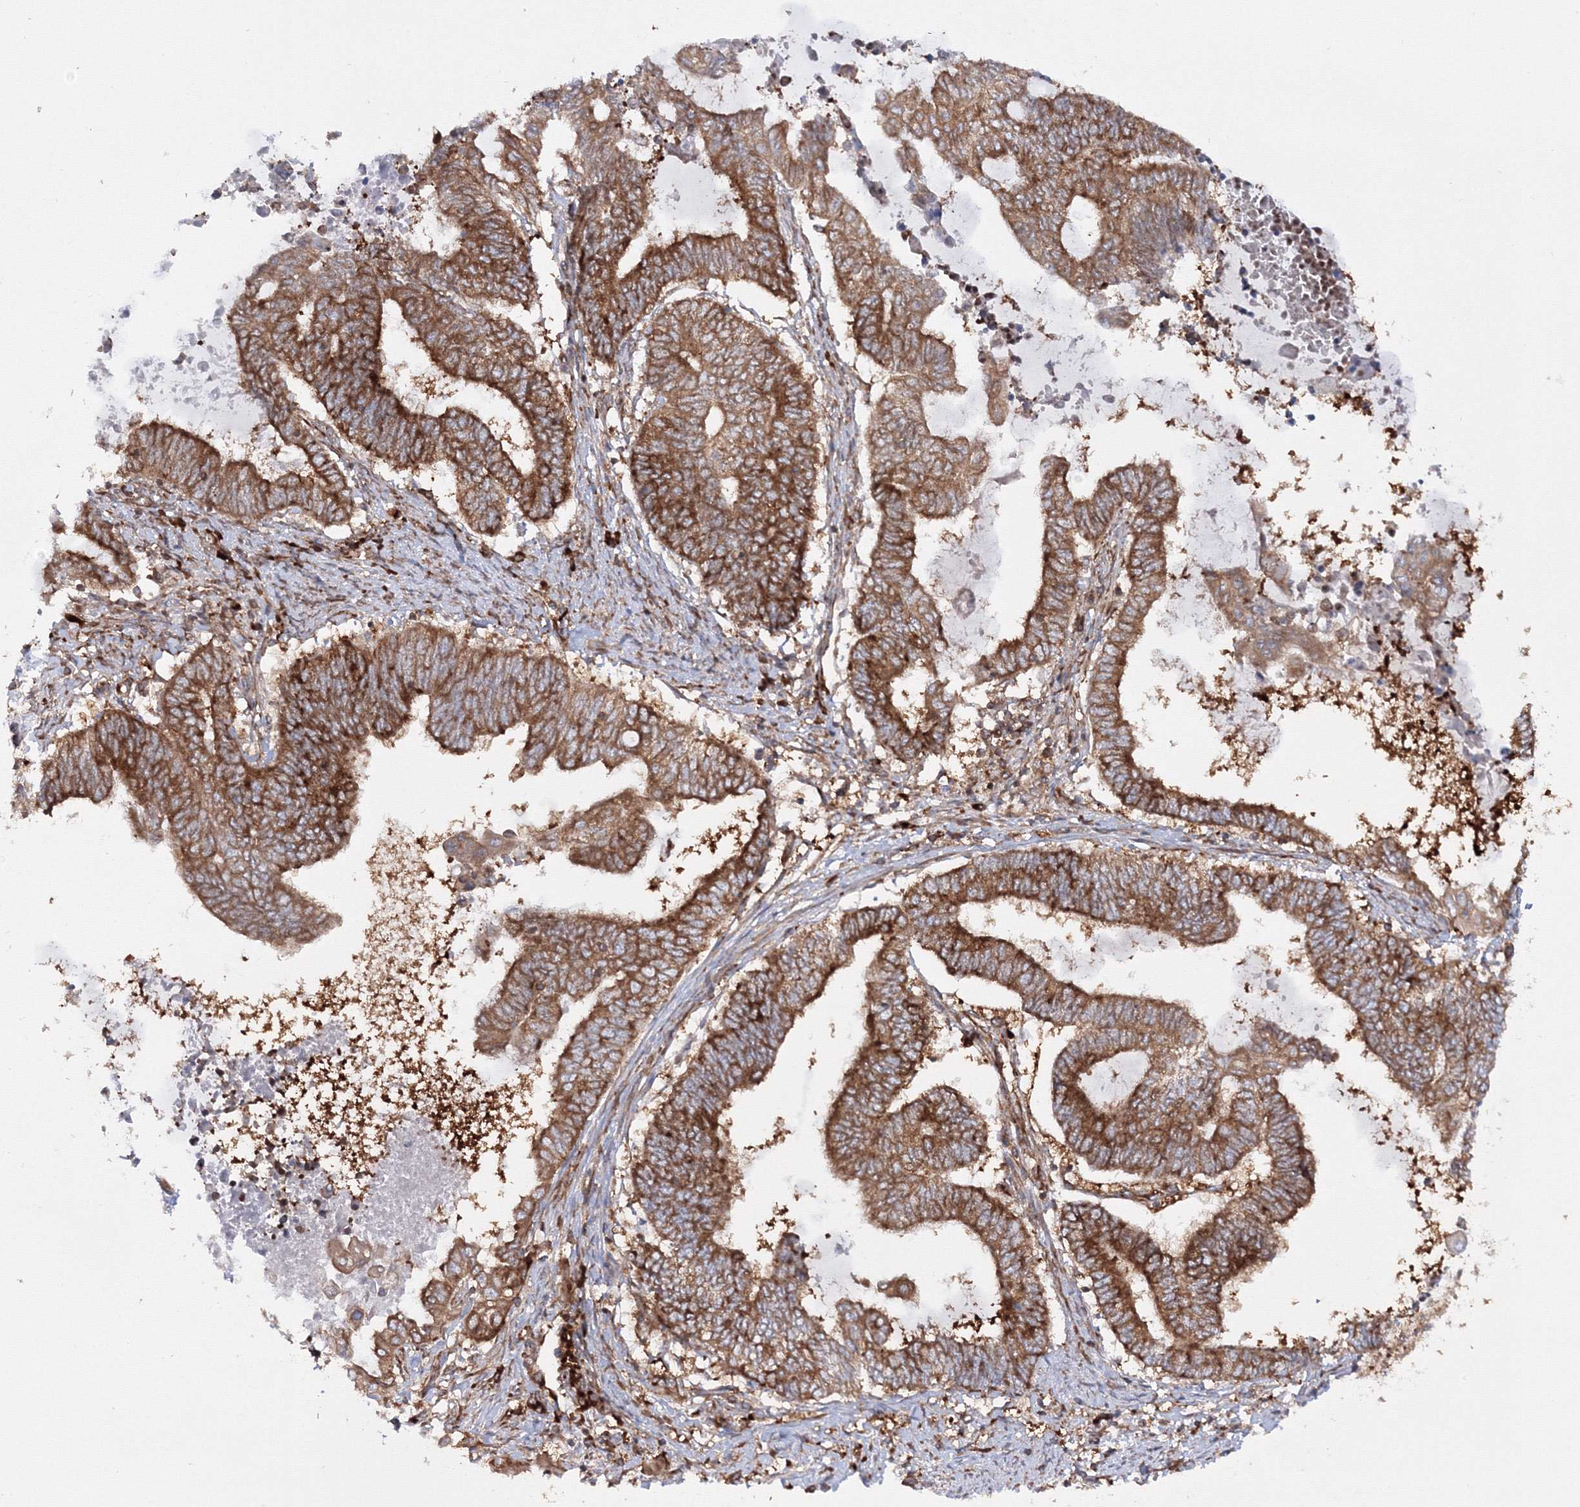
{"staining": {"intensity": "strong", "quantity": ">75%", "location": "cytoplasmic/membranous"}, "tissue": "endometrial cancer", "cell_type": "Tumor cells", "image_type": "cancer", "snomed": [{"axis": "morphology", "description": "Adenocarcinoma, NOS"}, {"axis": "topography", "description": "Uterus"}, {"axis": "topography", "description": "Endometrium"}], "caption": "An image of human endometrial adenocarcinoma stained for a protein reveals strong cytoplasmic/membranous brown staining in tumor cells.", "gene": "HARS1", "patient": {"sex": "female", "age": 70}}